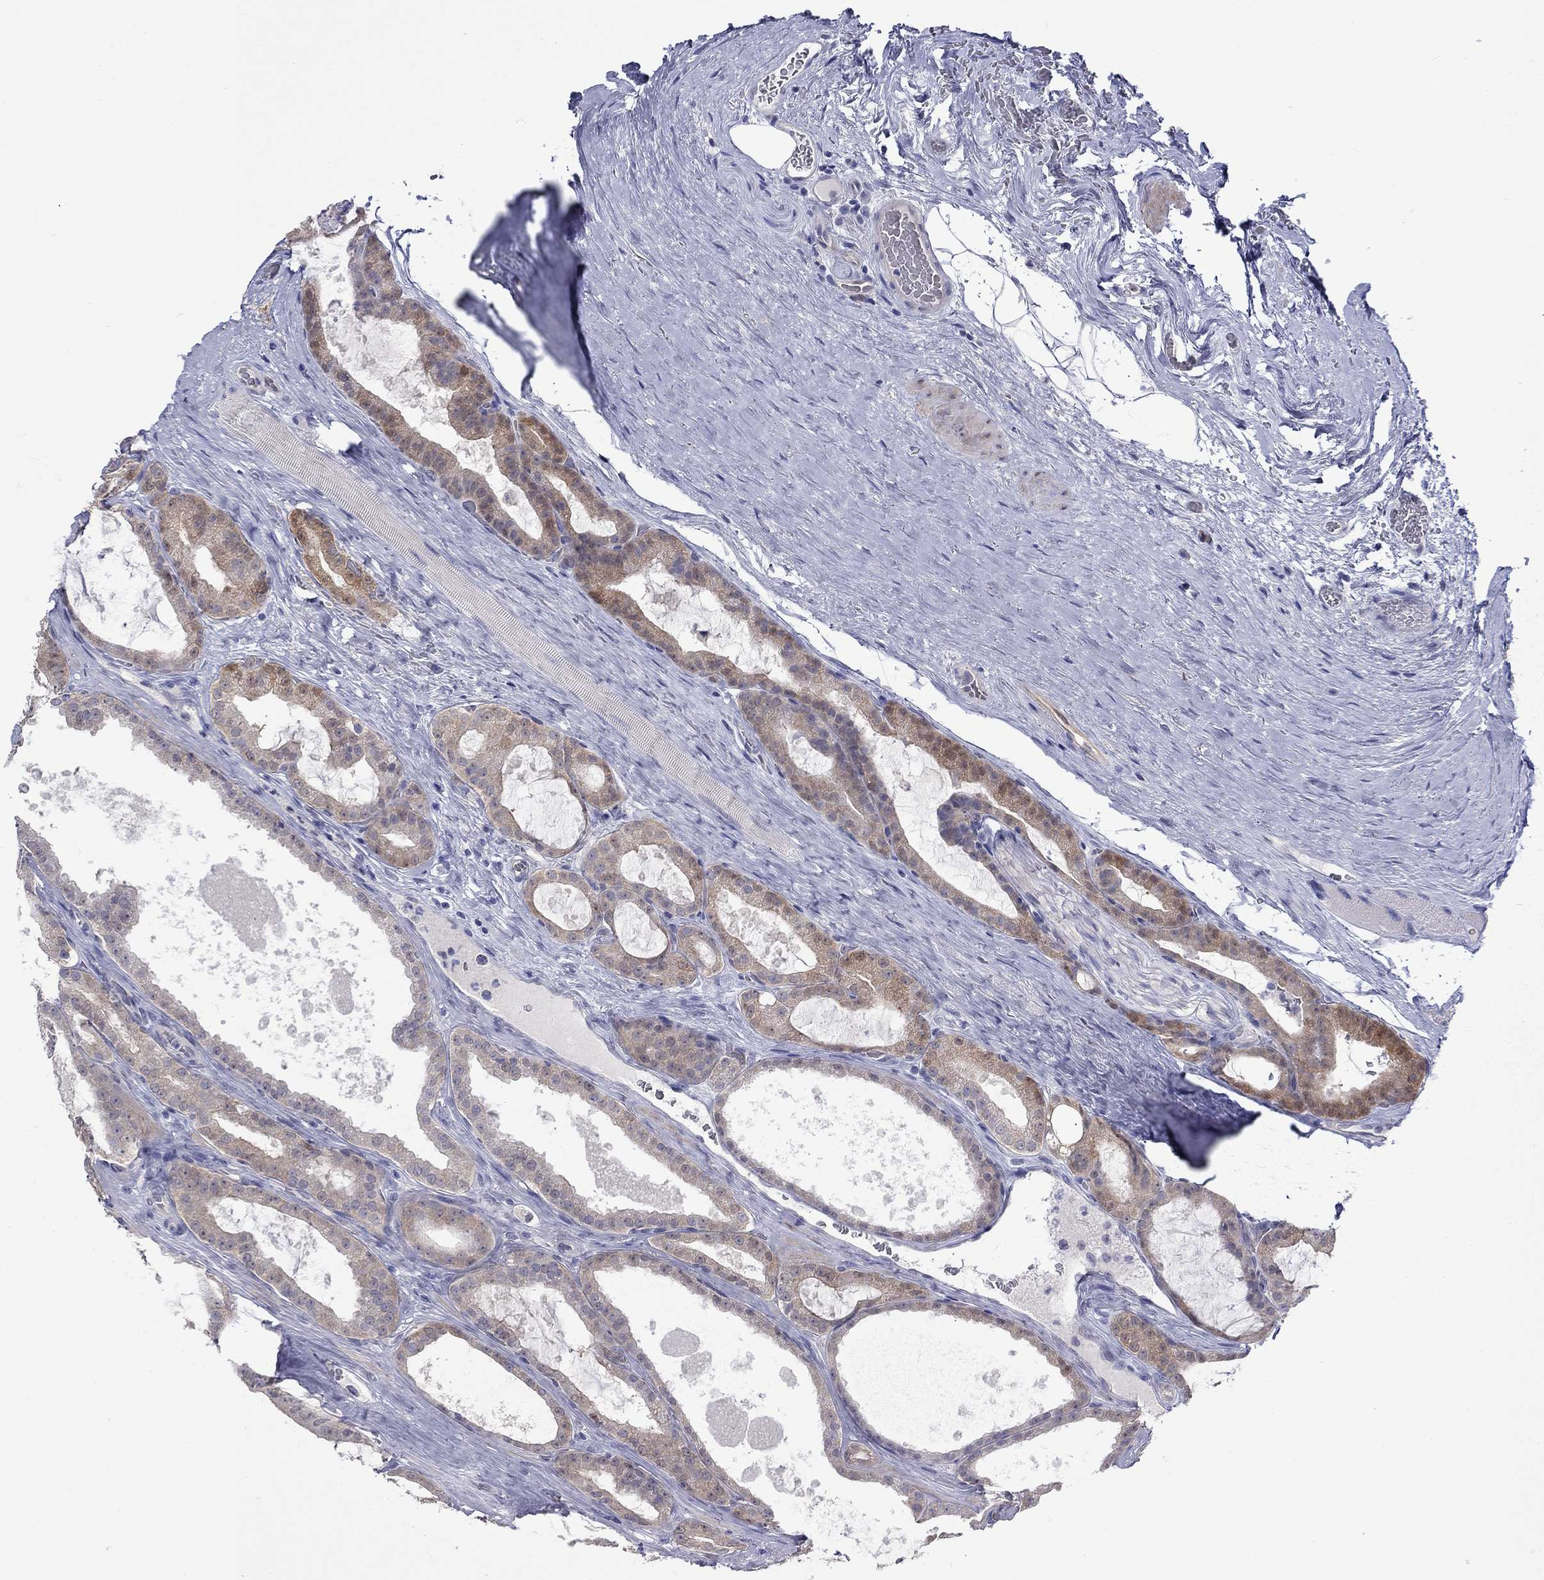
{"staining": {"intensity": "moderate", "quantity": ">75%", "location": "cytoplasmic/membranous"}, "tissue": "prostate cancer", "cell_type": "Tumor cells", "image_type": "cancer", "snomed": [{"axis": "morphology", "description": "Adenocarcinoma, NOS"}, {"axis": "topography", "description": "Prostate"}], "caption": "Approximately >75% of tumor cells in human prostate cancer reveal moderate cytoplasmic/membranous protein staining as visualized by brown immunohistochemical staining.", "gene": "CTNNBIP1", "patient": {"sex": "male", "age": 67}}